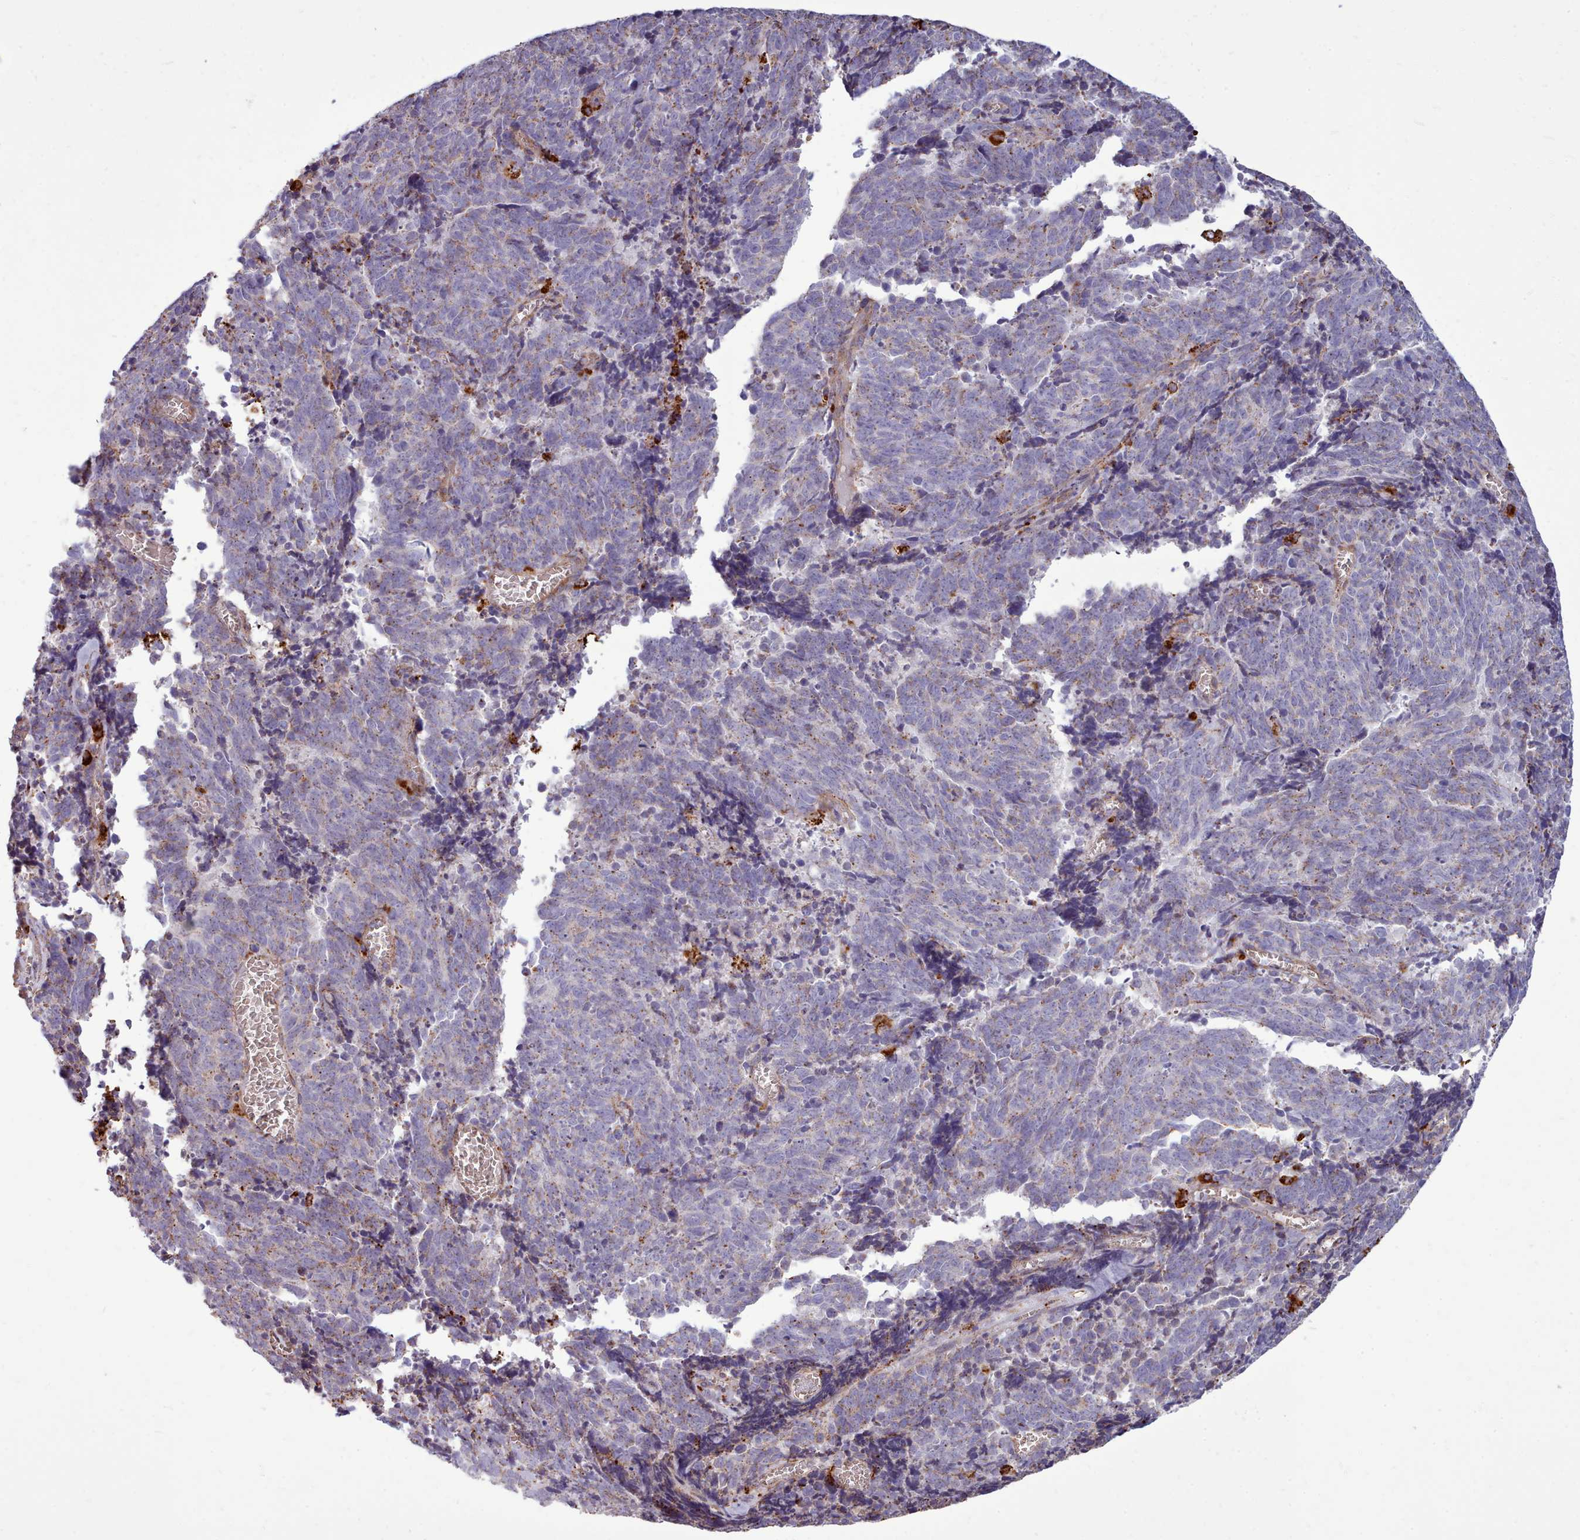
{"staining": {"intensity": "negative", "quantity": "none", "location": "none"}, "tissue": "cervical cancer", "cell_type": "Tumor cells", "image_type": "cancer", "snomed": [{"axis": "morphology", "description": "Squamous cell carcinoma, NOS"}, {"axis": "topography", "description": "Cervix"}], "caption": "A histopathology image of human cervical cancer is negative for staining in tumor cells.", "gene": "PACSIN3", "patient": {"sex": "female", "age": 29}}